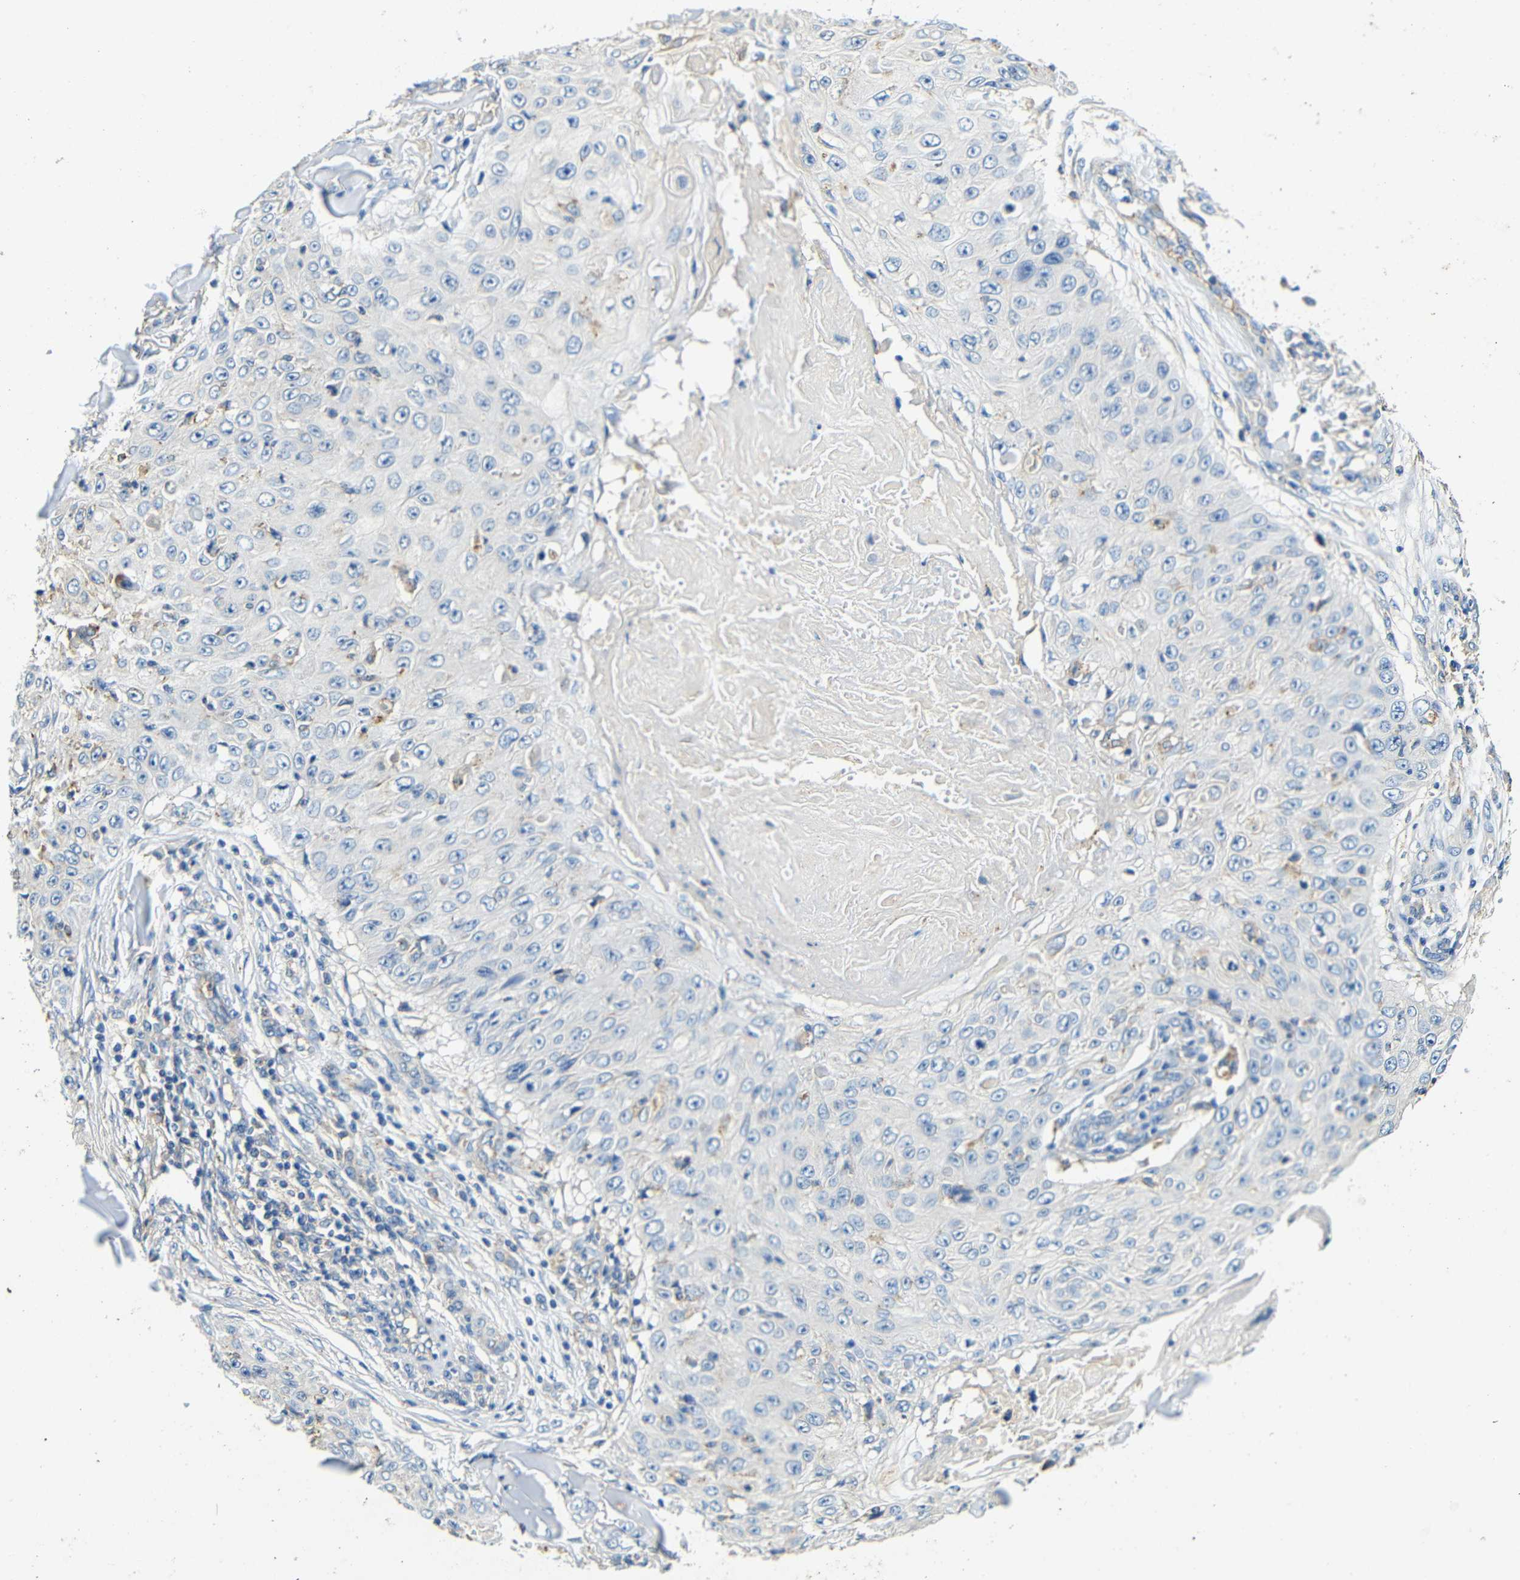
{"staining": {"intensity": "negative", "quantity": "none", "location": "none"}, "tissue": "skin cancer", "cell_type": "Tumor cells", "image_type": "cancer", "snomed": [{"axis": "morphology", "description": "Squamous cell carcinoma, NOS"}, {"axis": "topography", "description": "Skin"}], "caption": "High magnification brightfield microscopy of skin cancer stained with DAB (3,3'-diaminobenzidine) (brown) and counterstained with hematoxylin (blue): tumor cells show no significant expression.", "gene": "FMO5", "patient": {"sex": "male", "age": 86}}